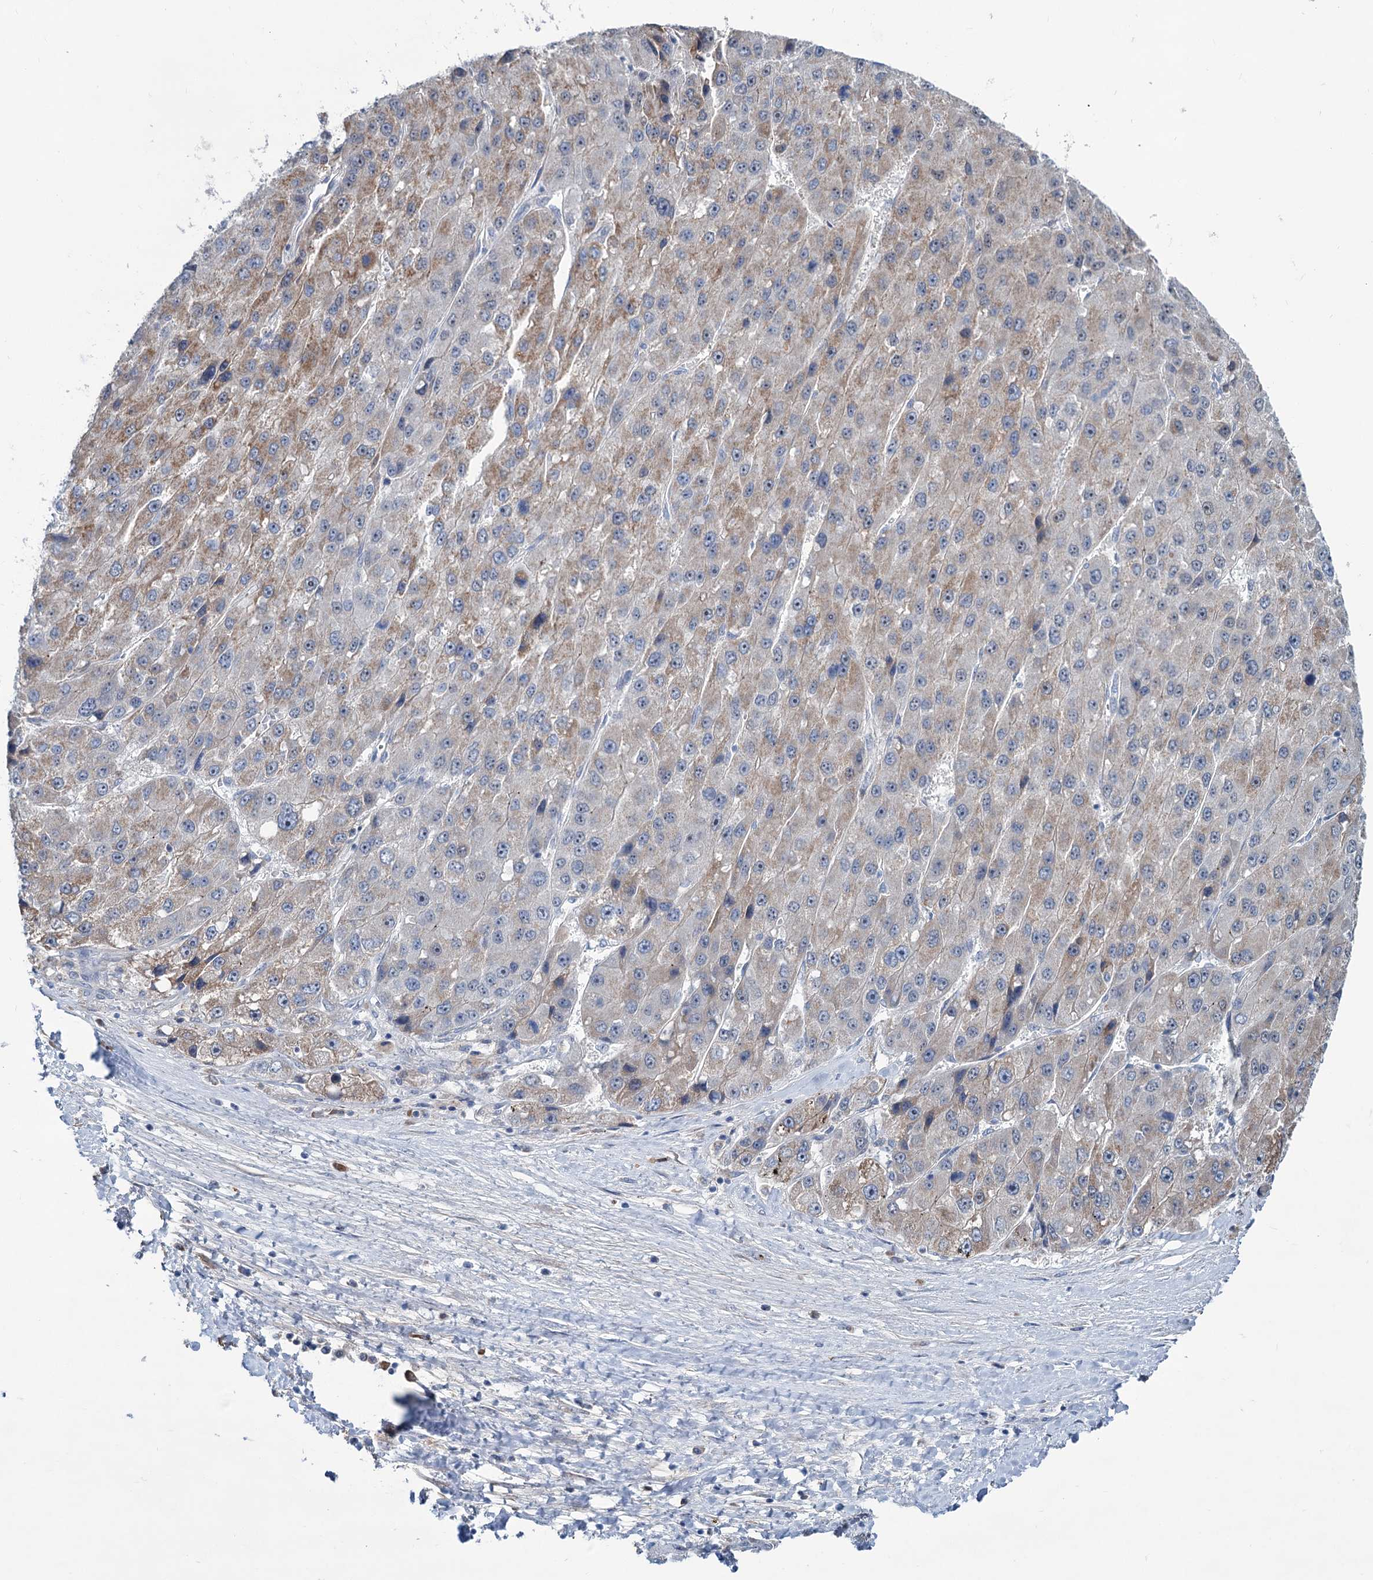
{"staining": {"intensity": "moderate", "quantity": "25%-75%", "location": "cytoplasmic/membranous"}, "tissue": "liver cancer", "cell_type": "Tumor cells", "image_type": "cancer", "snomed": [{"axis": "morphology", "description": "Carcinoma, Hepatocellular, NOS"}, {"axis": "topography", "description": "Liver"}], "caption": "IHC histopathology image of neoplastic tissue: liver cancer stained using IHC demonstrates medium levels of moderate protein expression localized specifically in the cytoplasmic/membranous of tumor cells, appearing as a cytoplasmic/membranous brown color.", "gene": "LPIN1", "patient": {"sex": "female", "age": 73}}